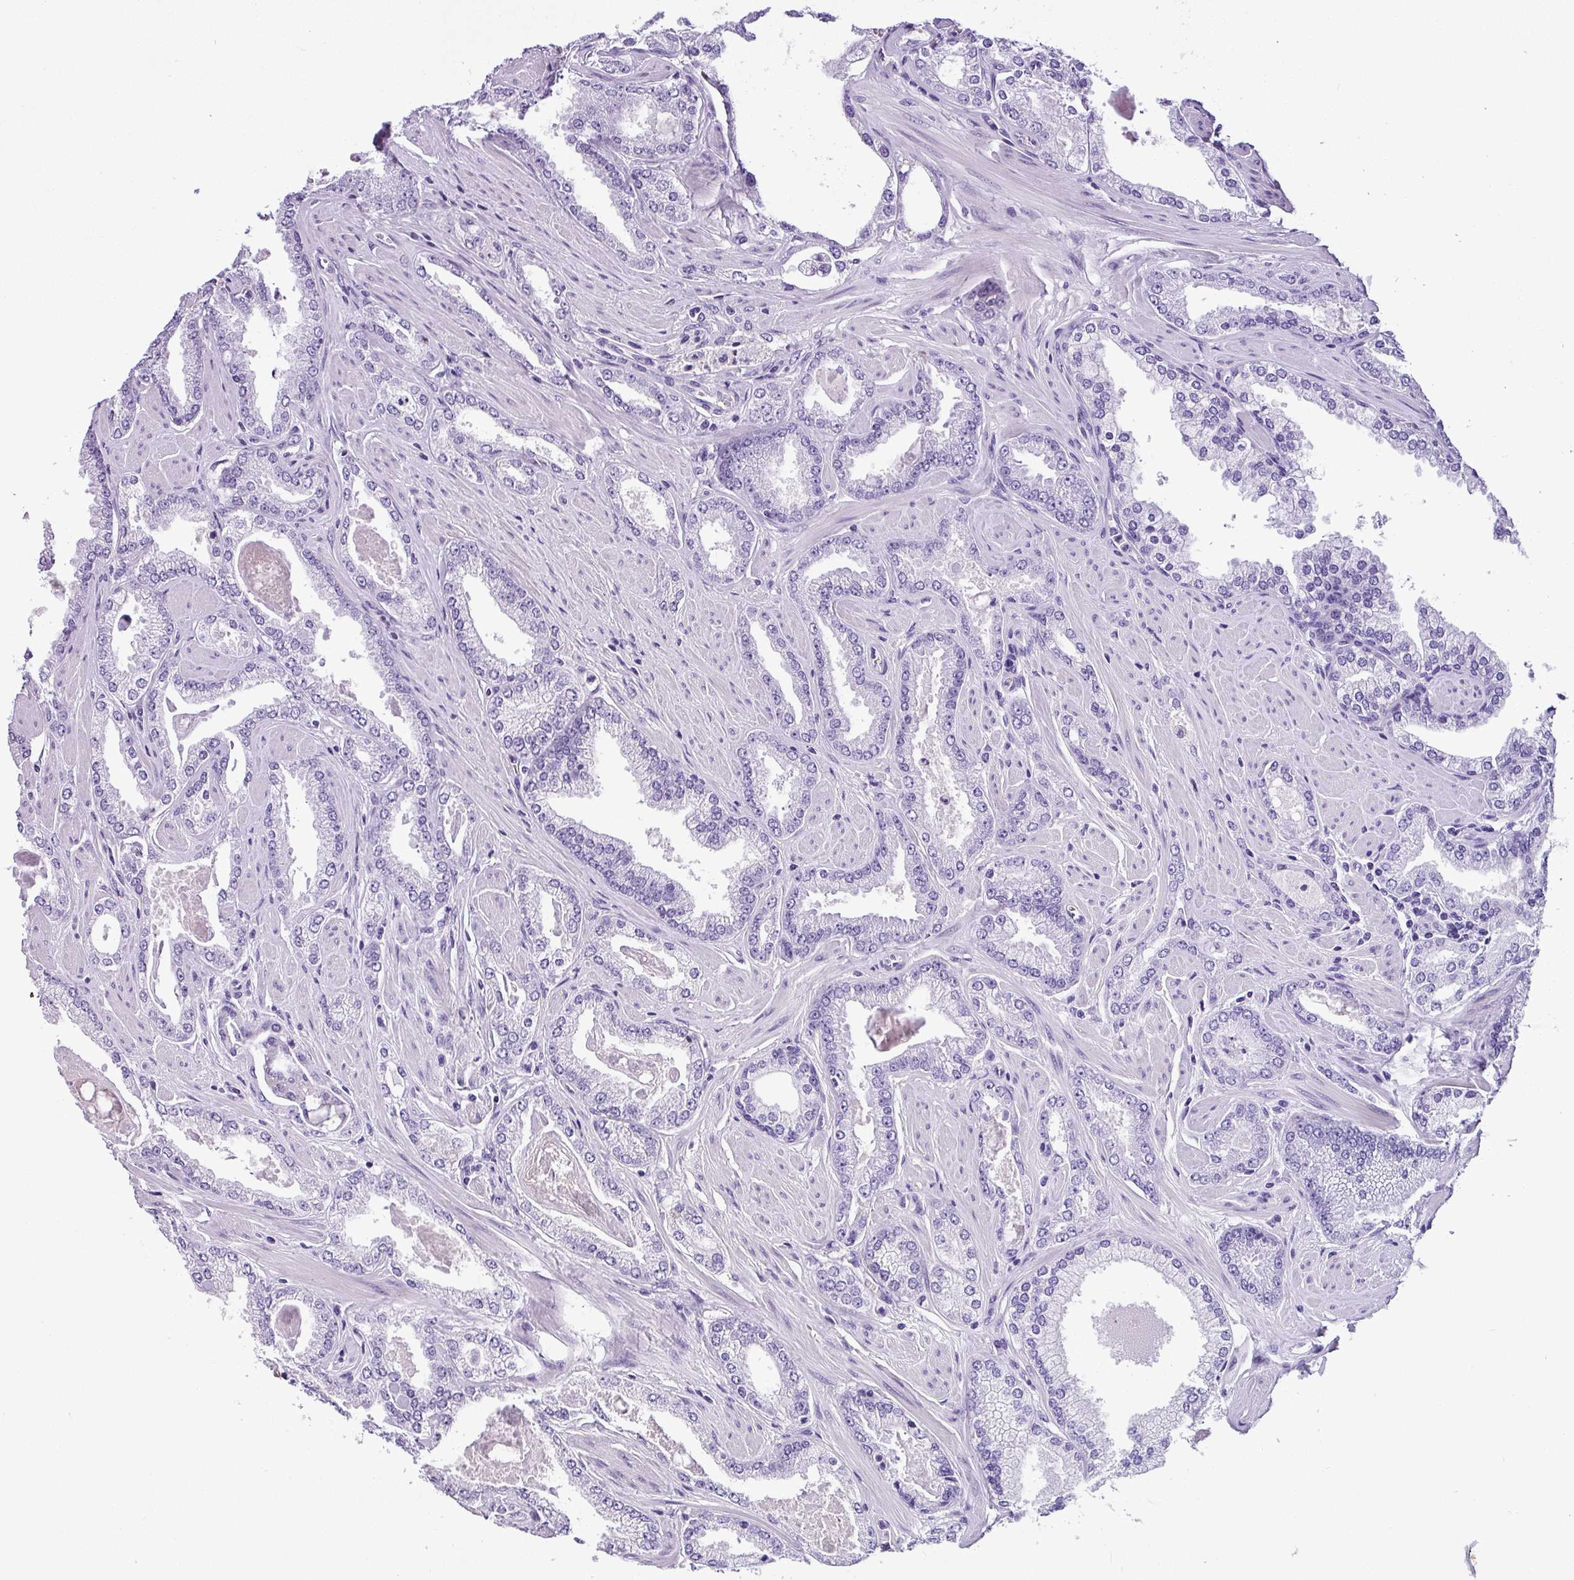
{"staining": {"intensity": "negative", "quantity": "none", "location": "none"}, "tissue": "prostate cancer", "cell_type": "Tumor cells", "image_type": "cancer", "snomed": [{"axis": "morphology", "description": "Adenocarcinoma, Low grade"}, {"axis": "topography", "description": "Prostate"}], "caption": "A photomicrograph of prostate cancer (adenocarcinoma (low-grade)) stained for a protein displays no brown staining in tumor cells. The staining is performed using DAB (3,3'-diaminobenzidine) brown chromogen with nuclei counter-stained in using hematoxylin.", "gene": "MUC21", "patient": {"sex": "male", "age": 42}}